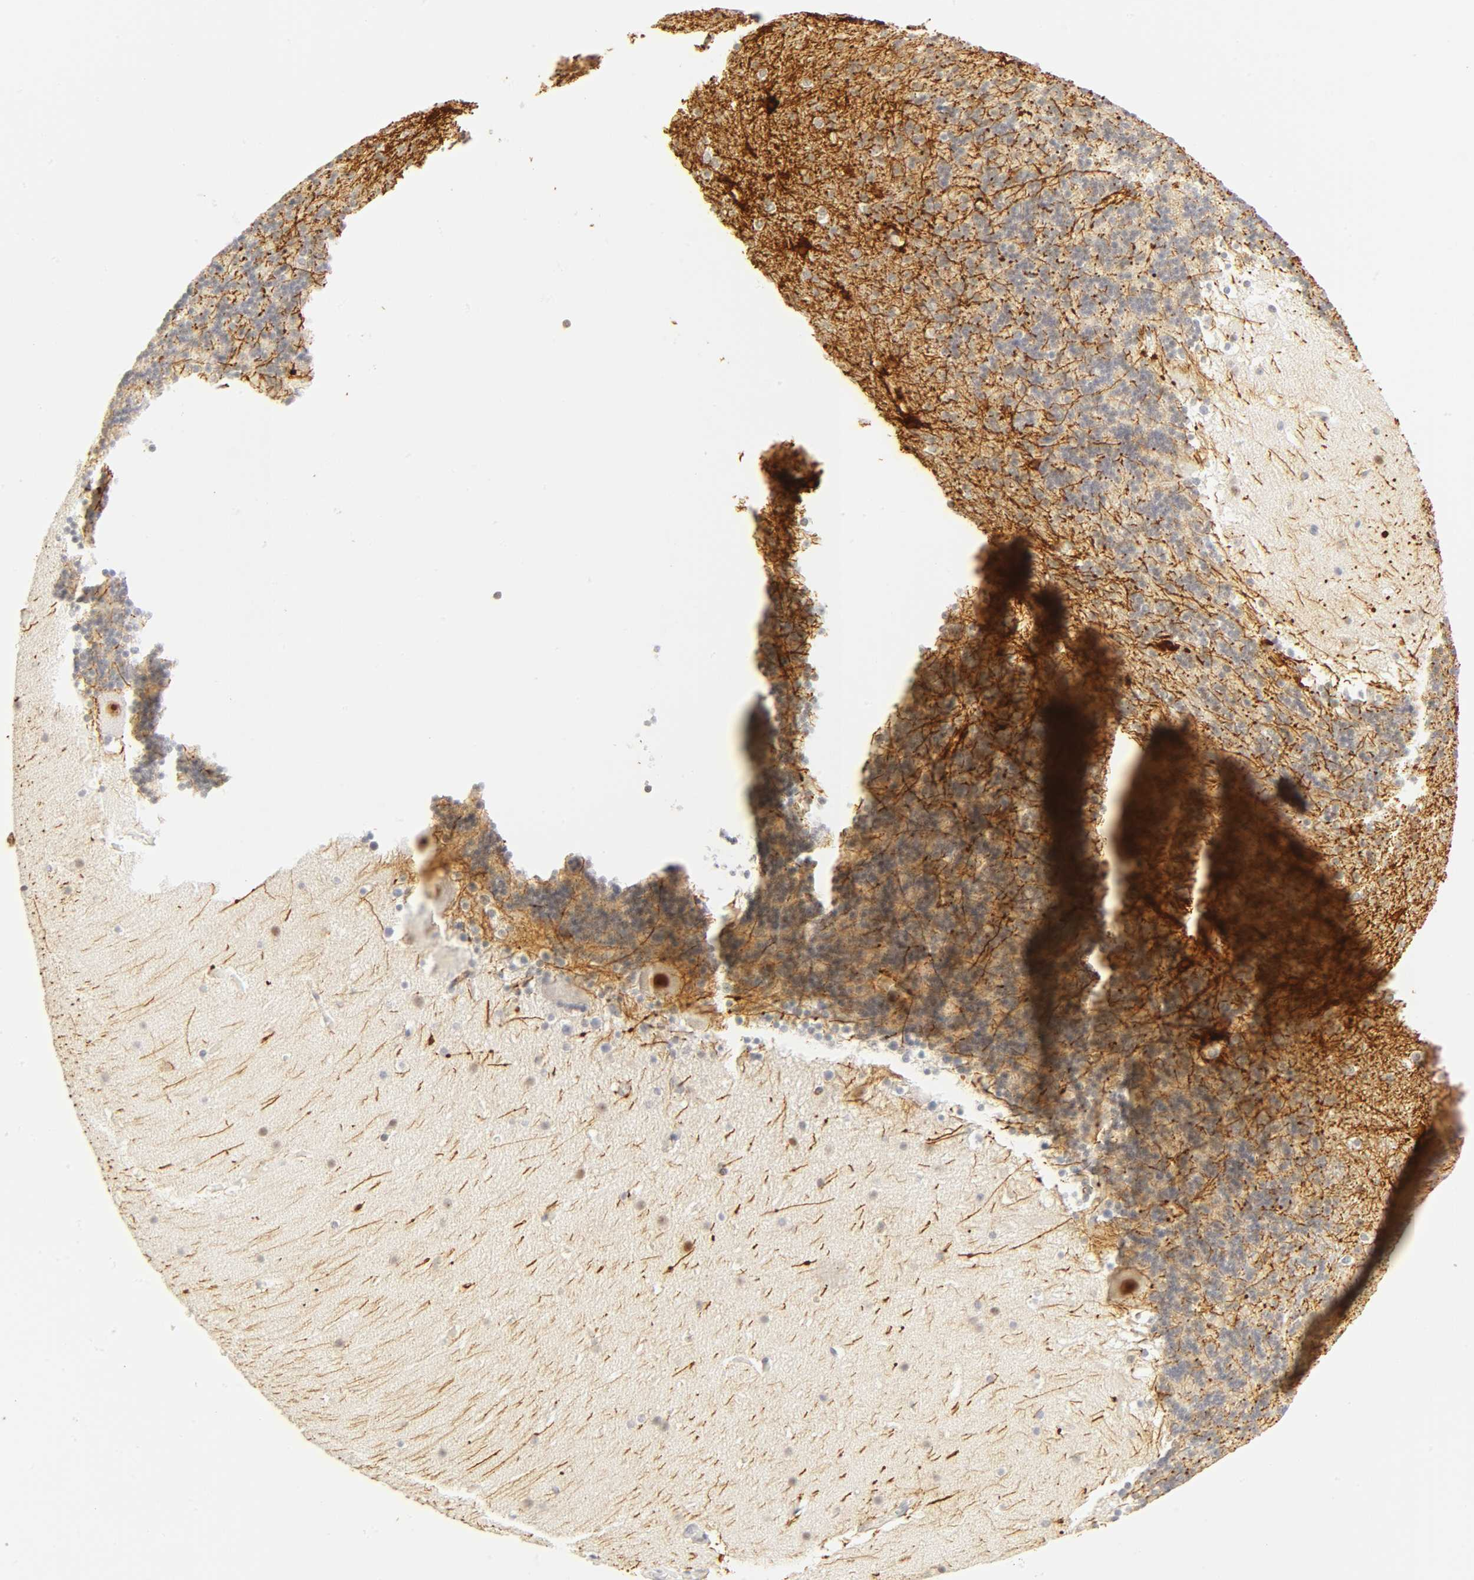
{"staining": {"intensity": "weak", "quantity": "25%-75%", "location": "cytoplasmic/membranous"}, "tissue": "cerebellum", "cell_type": "Cells in granular layer", "image_type": "normal", "snomed": [{"axis": "morphology", "description": "Normal tissue, NOS"}, {"axis": "topography", "description": "Cerebellum"}], "caption": "Human cerebellum stained for a protein (brown) exhibits weak cytoplasmic/membranous positive positivity in about 25%-75% of cells in granular layer.", "gene": "MNAT1", "patient": {"sex": "male", "age": 45}}